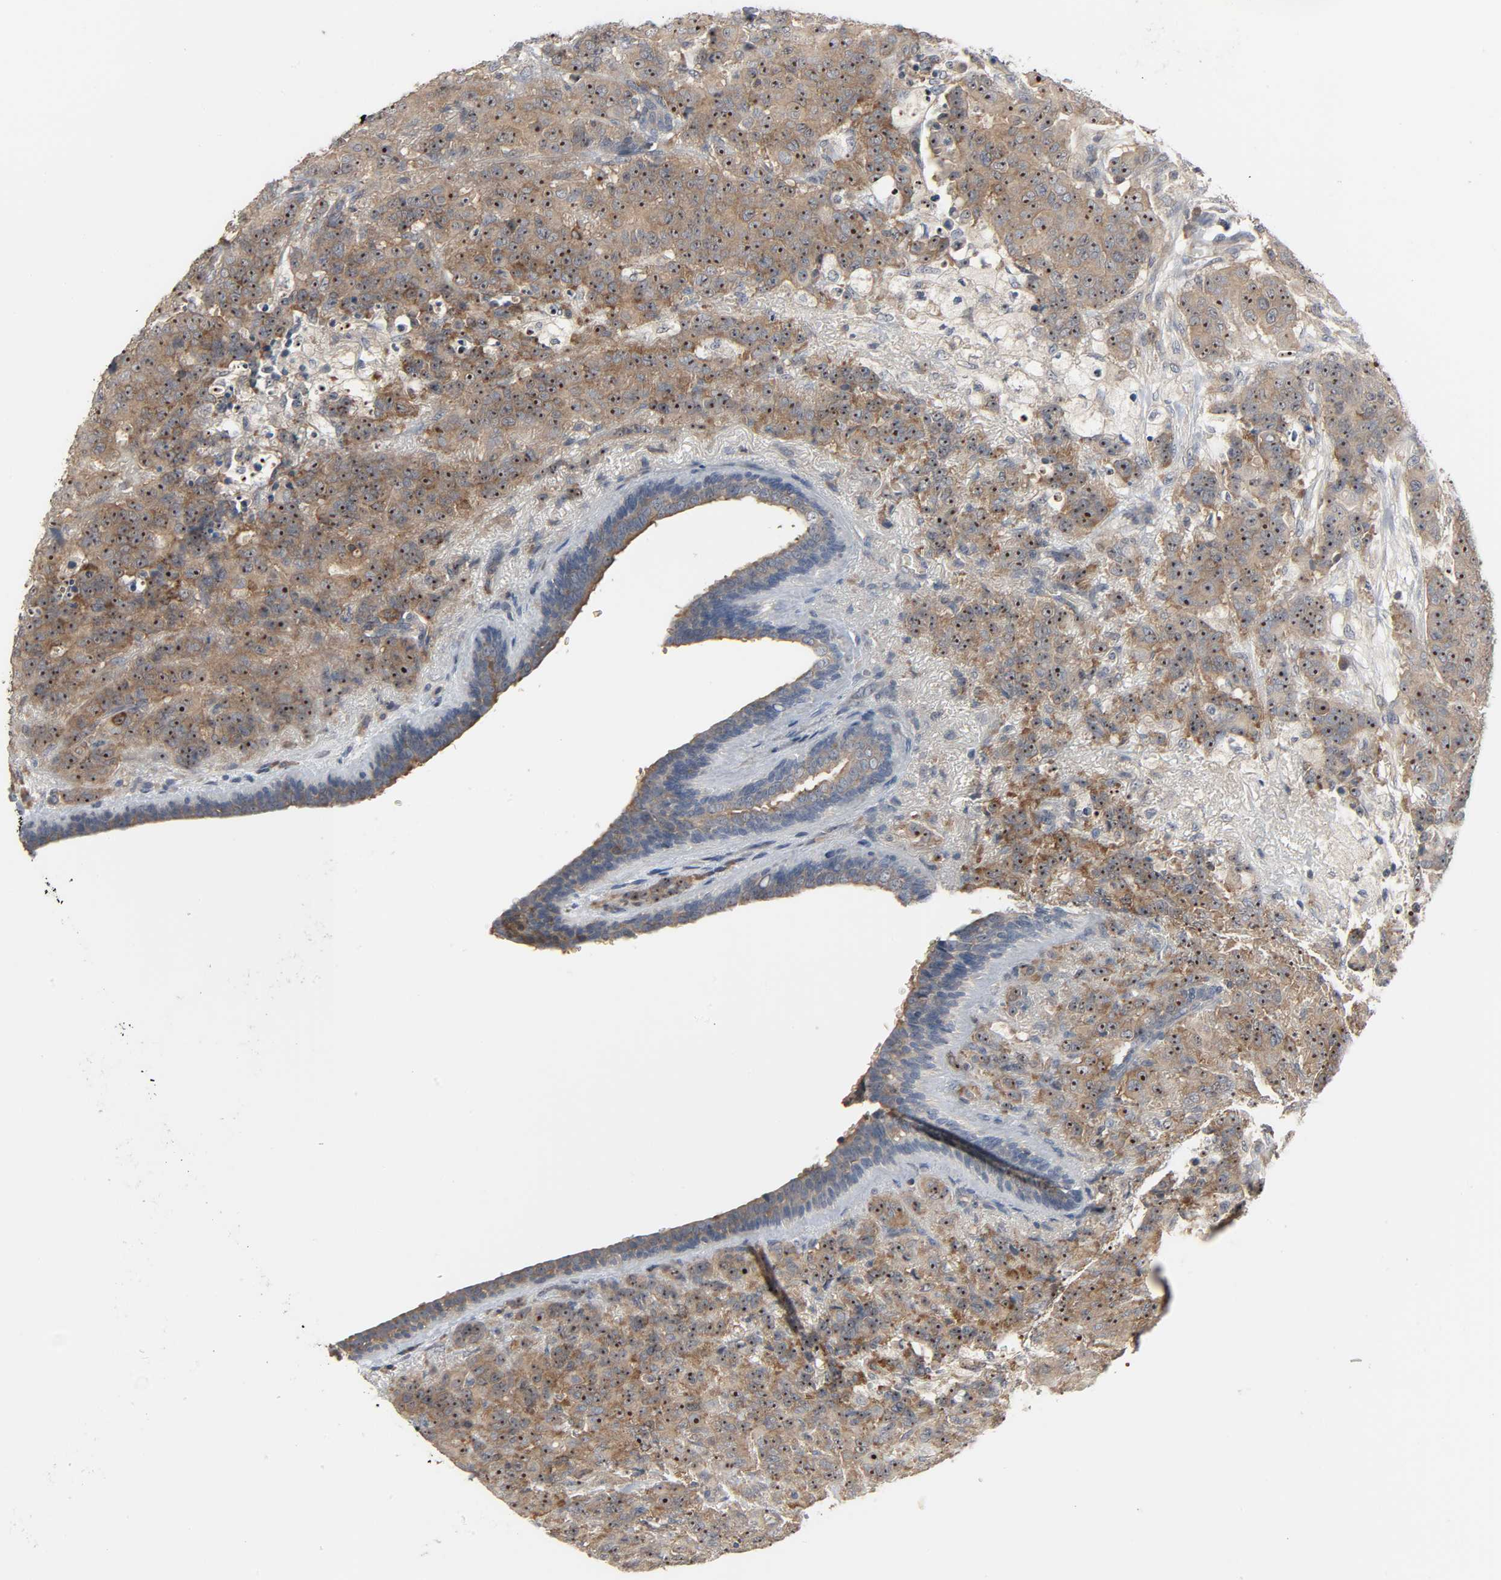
{"staining": {"intensity": "strong", "quantity": ">75%", "location": "cytoplasmic/membranous,nuclear"}, "tissue": "breast cancer", "cell_type": "Tumor cells", "image_type": "cancer", "snomed": [{"axis": "morphology", "description": "Duct carcinoma"}, {"axis": "topography", "description": "Breast"}], "caption": "About >75% of tumor cells in infiltrating ductal carcinoma (breast) reveal strong cytoplasmic/membranous and nuclear protein expression as visualized by brown immunohistochemical staining.", "gene": "PLEKHA2", "patient": {"sex": "female", "age": 40}}